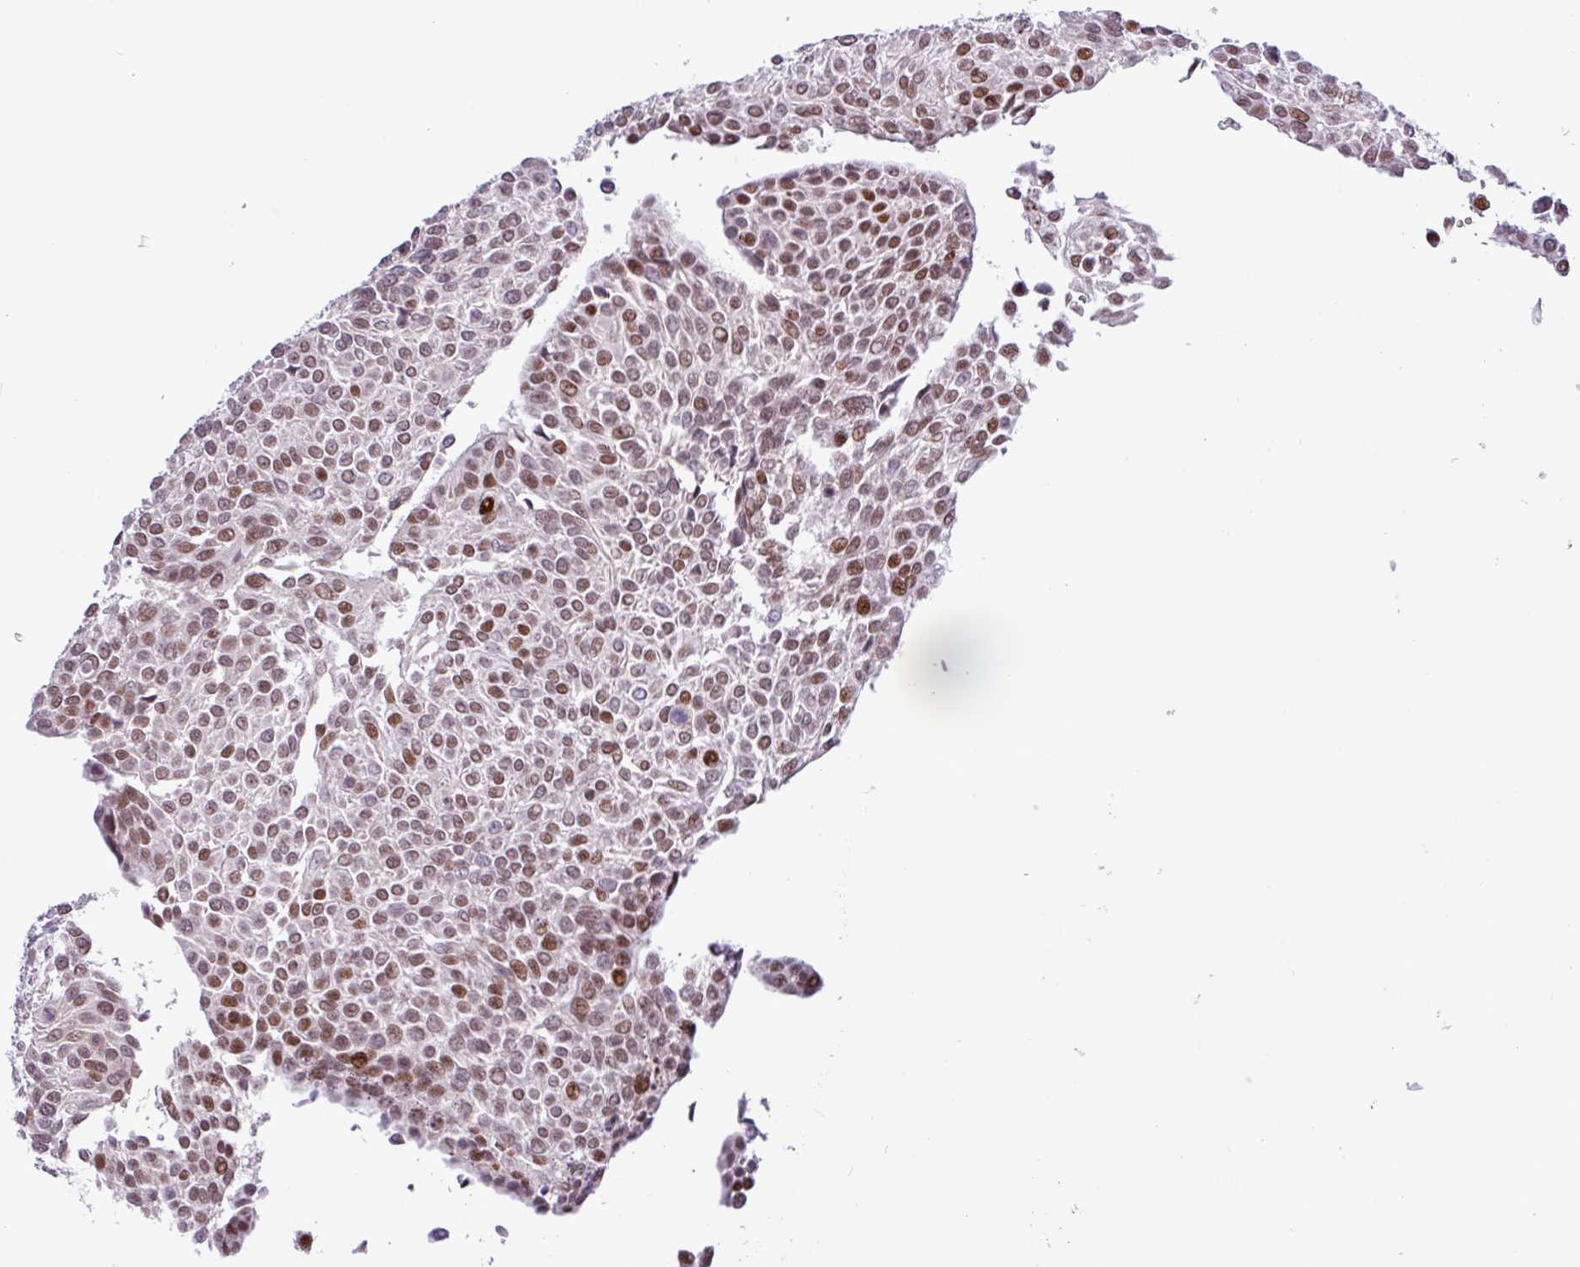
{"staining": {"intensity": "moderate", "quantity": ">75%", "location": "nuclear"}, "tissue": "urothelial cancer", "cell_type": "Tumor cells", "image_type": "cancer", "snomed": [{"axis": "morphology", "description": "Urothelial carcinoma, NOS"}, {"axis": "topography", "description": "Urinary bladder"}], "caption": "This photomicrograph shows immunohistochemistry staining of human transitional cell carcinoma, with medium moderate nuclear expression in approximately >75% of tumor cells.", "gene": "RTL3", "patient": {"sex": "male", "age": 55}}